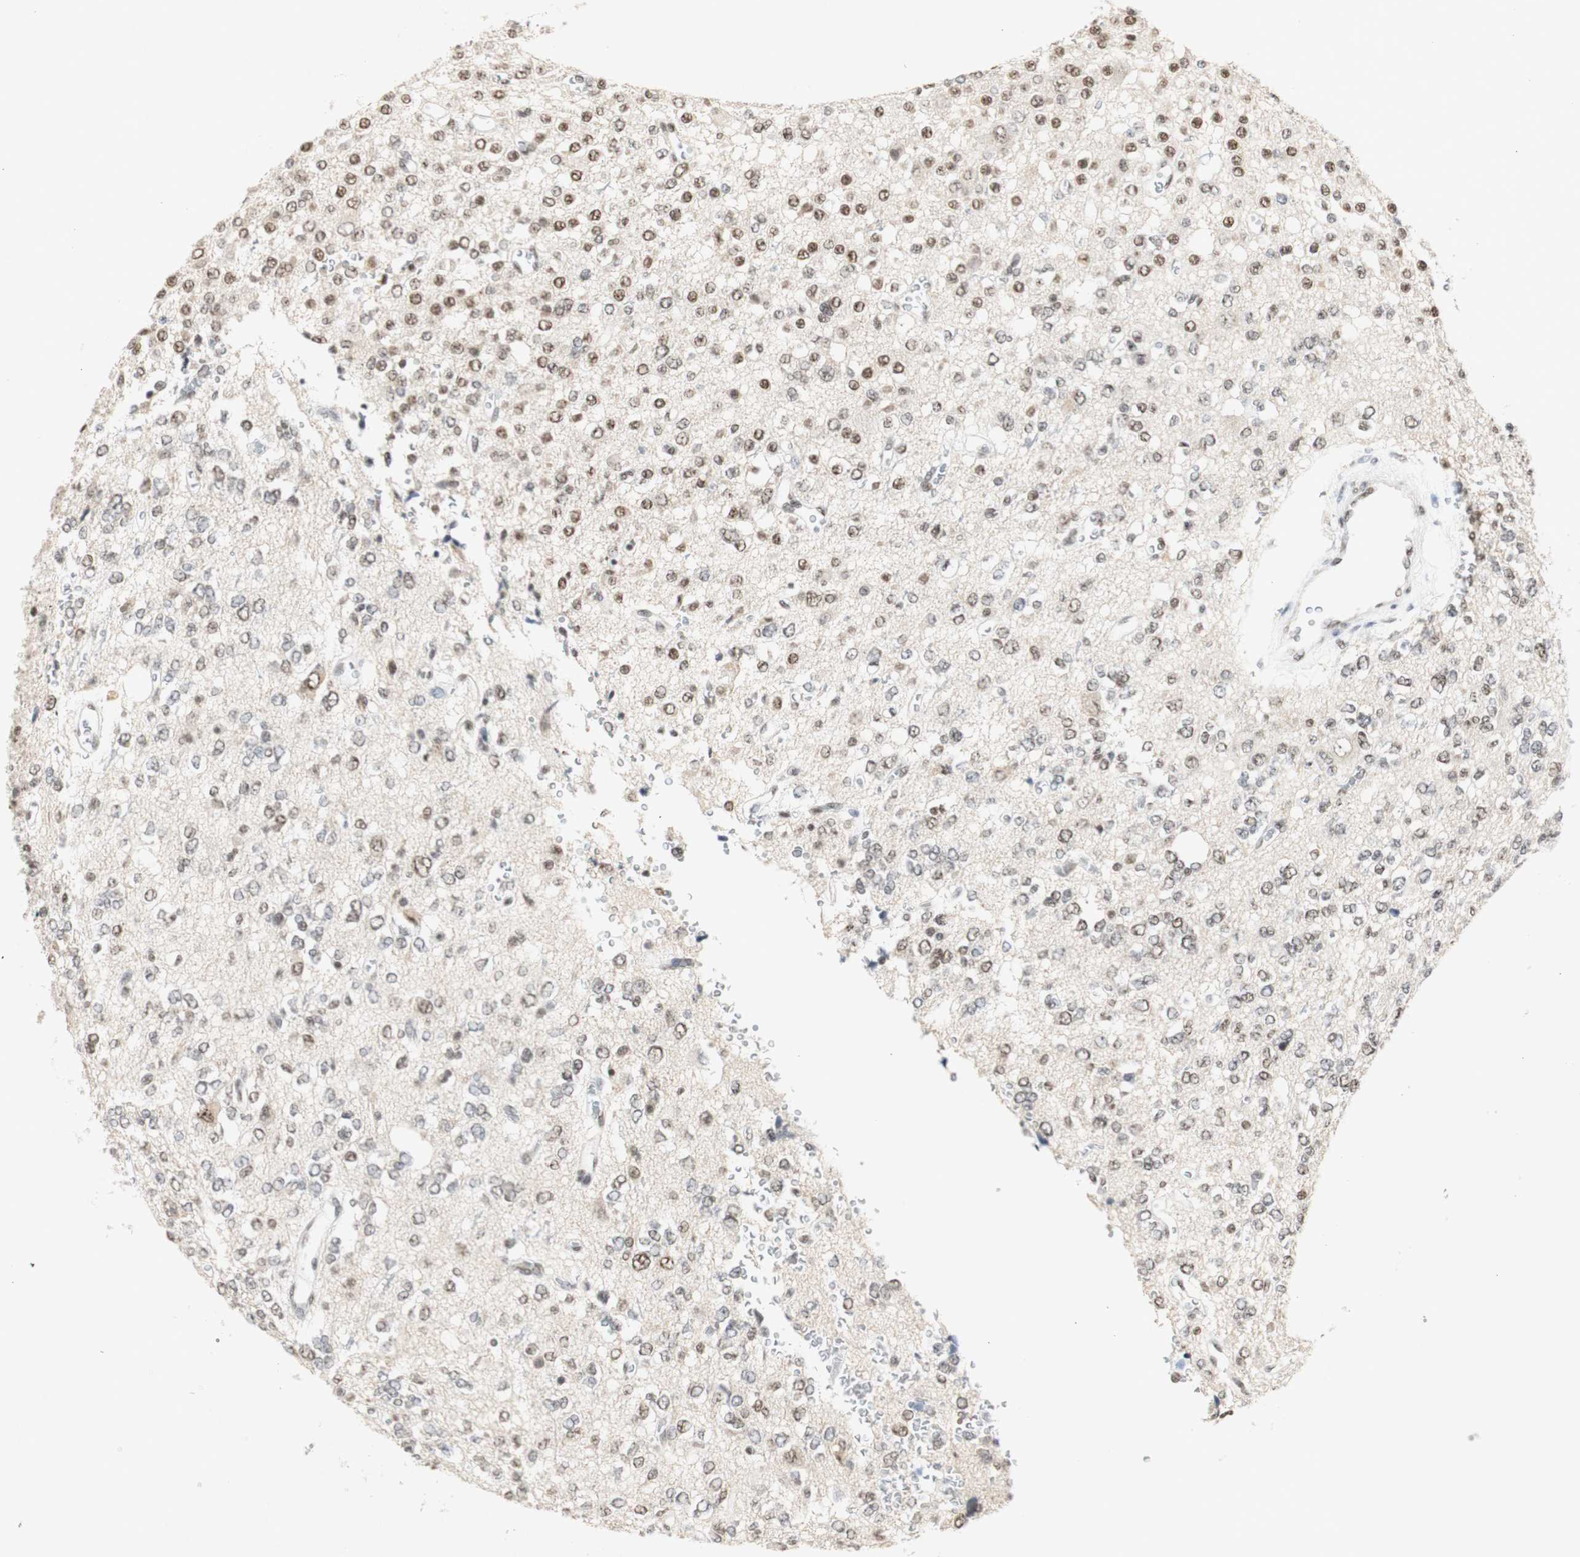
{"staining": {"intensity": "moderate", "quantity": ">75%", "location": "nuclear"}, "tissue": "glioma", "cell_type": "Tumor cells", "image_type": "cancer", "snomed": [{"axis": "morphology", "description": "Glioma, malignant, Low grade"}, {"axis": "topography", "description": "Brain"}], "caption": "High-power microscopy captured an immunohistochemistry histopathology image of glioma, revealing moderate nuclear expression in approximately >75% of tumor cells. Ihc stains the protein of interest in brown and the nuclei are stained blue.", "gene": "SNRPB", "patient": {"sex": "male", "age": 38}}